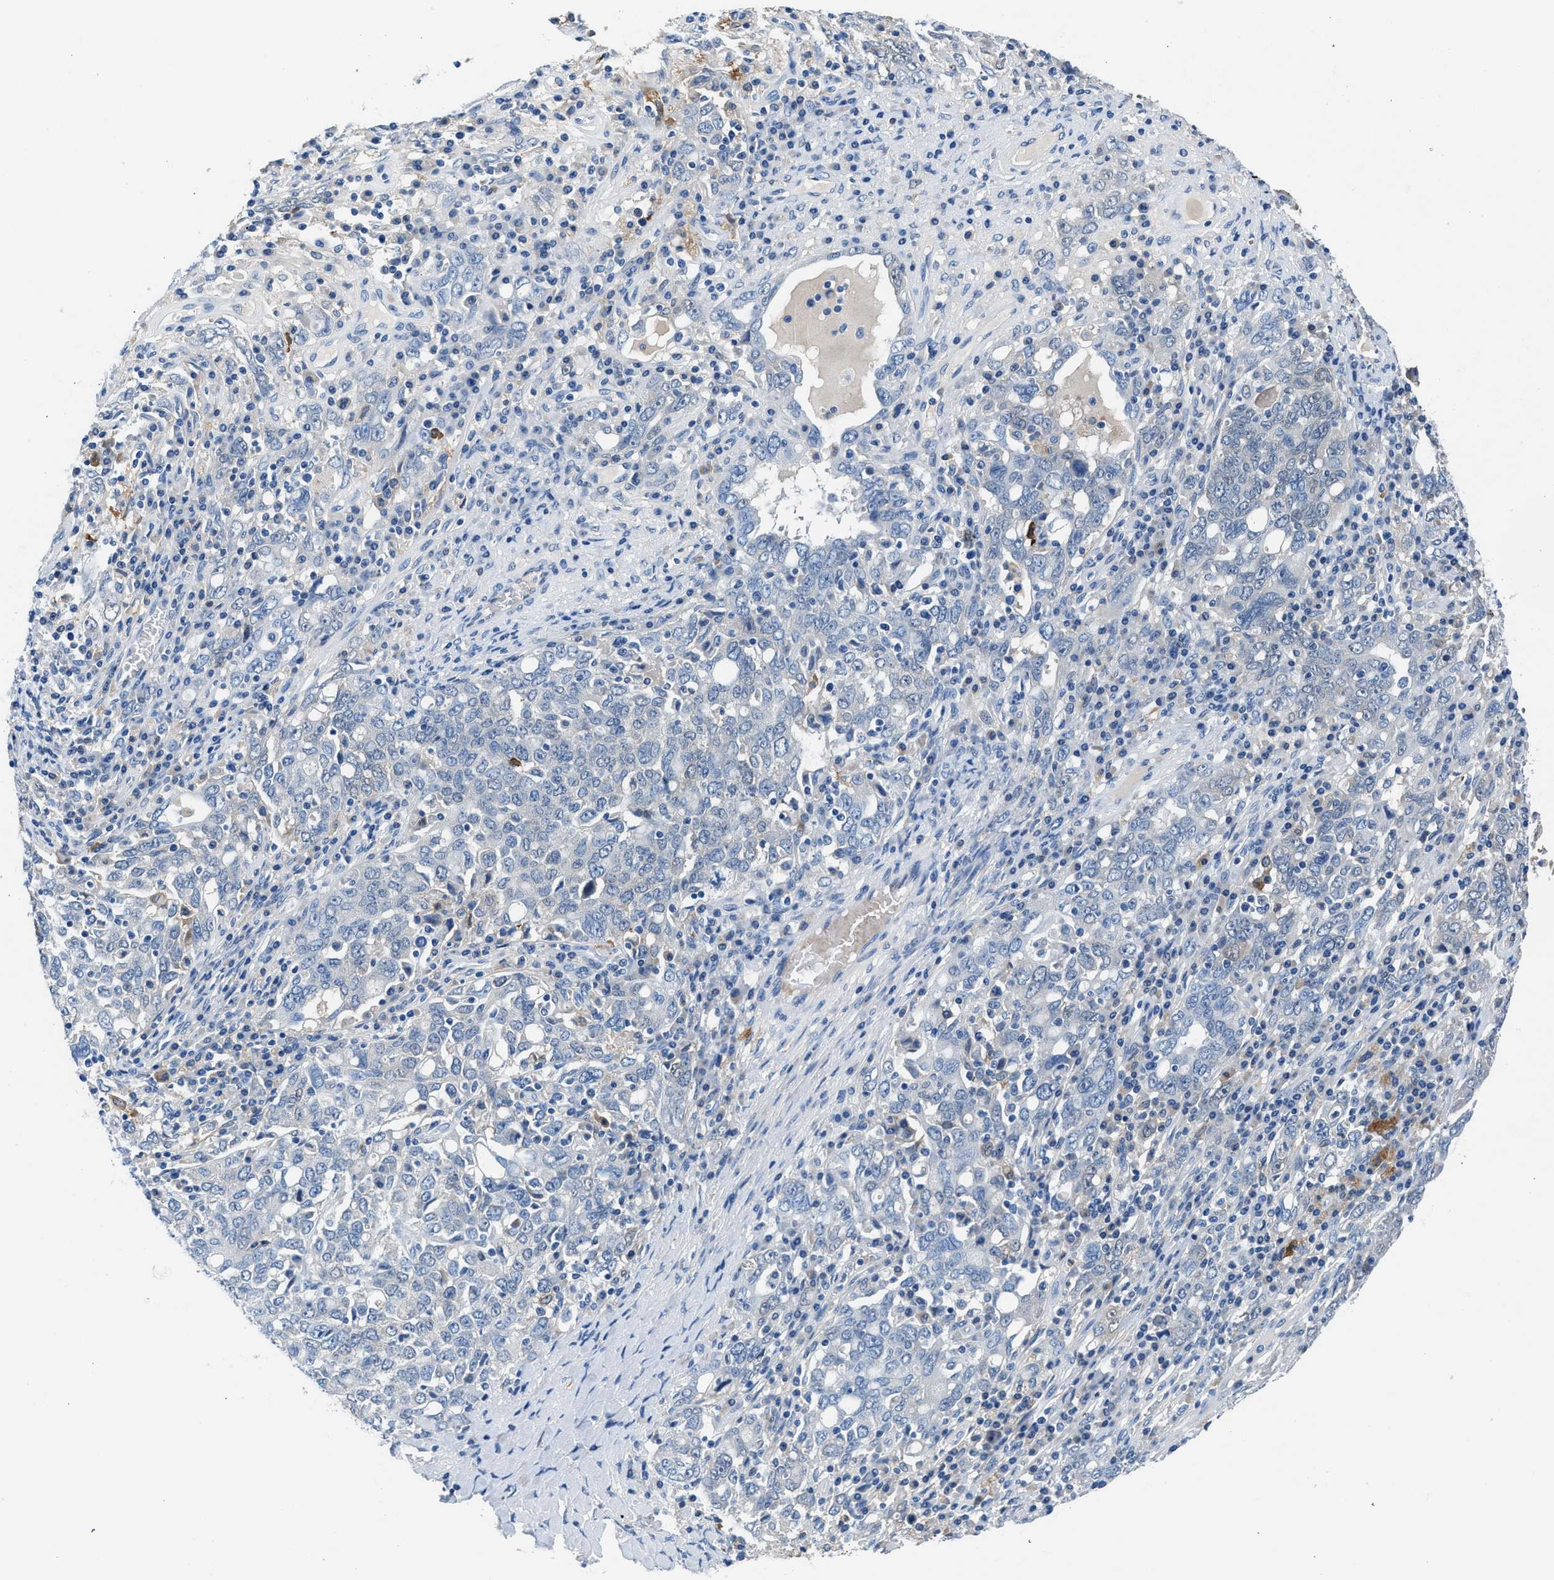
{"staining": {"intensity": "negative", "quantity": "none", "location": "none"}, "tissue": "ovarian cancer", "cell_type": "Tumor cells", "image_type": "cancer", "snomed": [{"axis": "morphology", "description": "Carcinoma, endometroid"}, {"axis": "topography", "description": "Ovary"}], "caption": "This is a photomicrograph of immunohistochemistry staining of ovarian cancer (endometroid carcinoma), which shows no staining in tumor cells. (DAB (3,3'-diaminobenzidine) immunohistochemistry (IHC) visualized using brightfield microscopy, high magnification).", "gene": "FADS6", "patient": {"sex": "female", "age": 62}}